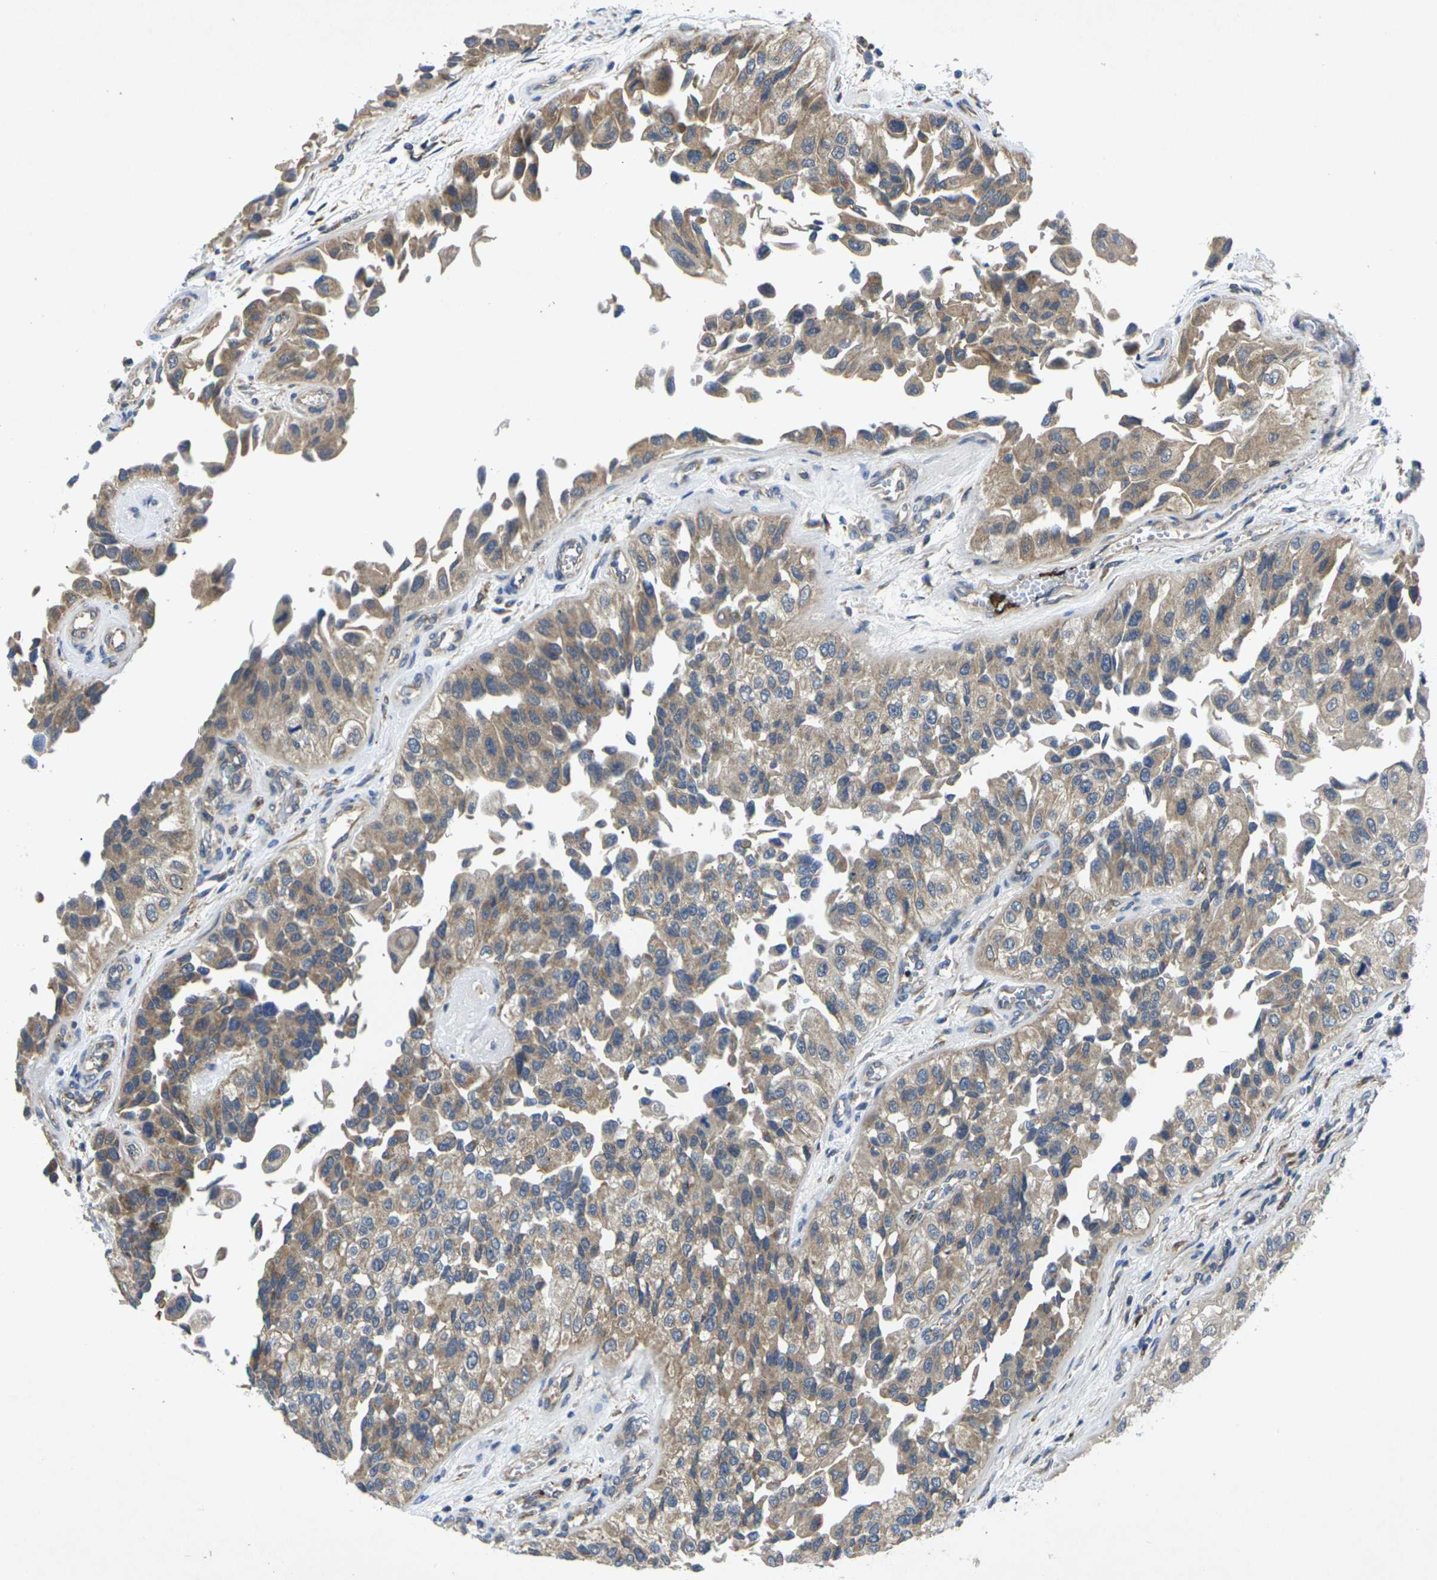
{"staining": {"intensity": "moderate", "quantity": "25%-75%", "location": "cytoplasmic/membranous"}, "tissue": "urothelial cancer", "cell_type": "Tumor cells", "image_type": "cancer", "snomed": [{"axis": "morphology", "description": "Urothelial carcinoma, High grade"}, {"axis": "topography", "description": "Kidney"}, {"axis": "topography", "description": "Urinary bladder"}], "caption": "Urothelial cancer stained for a protein exhibits moderate cytoplasmic/membranous positivity in tumor cells. (brown staining indicates protein expression, while blue staining denotes nuclei).", "gene": "KIF1B", "patient": {"sex": "male", "age": 77}}